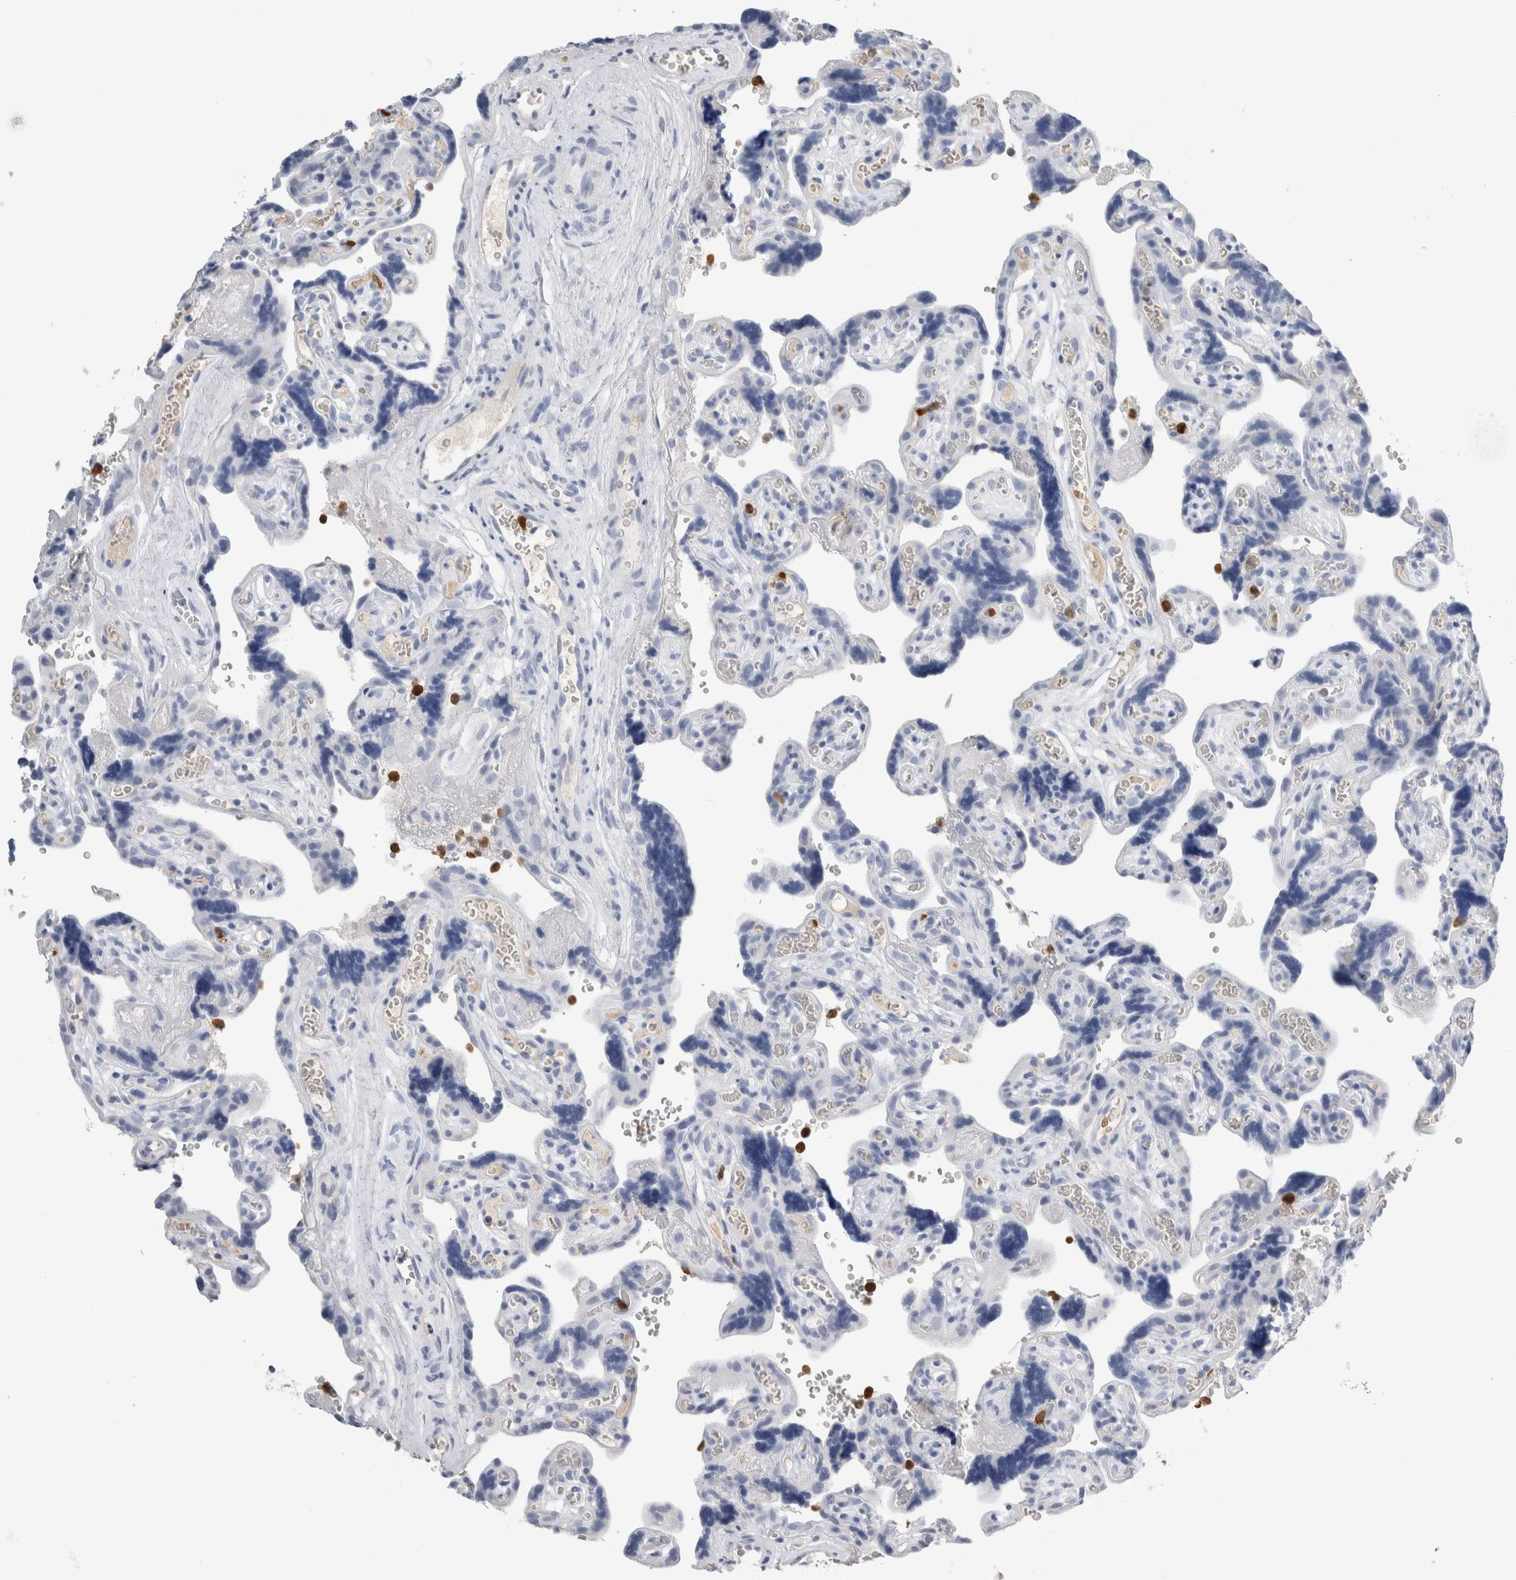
{"staining": {"intensity": "negative", "quantity": "none", "location": "none"}, "tissue": "placenta", "cell_type": "Trophoblastic cells", "image_type": "normal", "snomed": [{"axis": "morphology", "description": "Normal tissue, NOS"}, {"axis": "topography", "description": "Placenta"}], "caption": "High power microscopy image of an immunohistochemistry (IHC) image of benign placenta, revealing no significant positivity in trophoblastic cells. (Brightfield microscopy of DAB (3,3'-diaminobenzidine) immunohistochemistry (IHC) at high magnification).", "gene": "S100A12", "patient": {"sex": "female", "age": 30}}